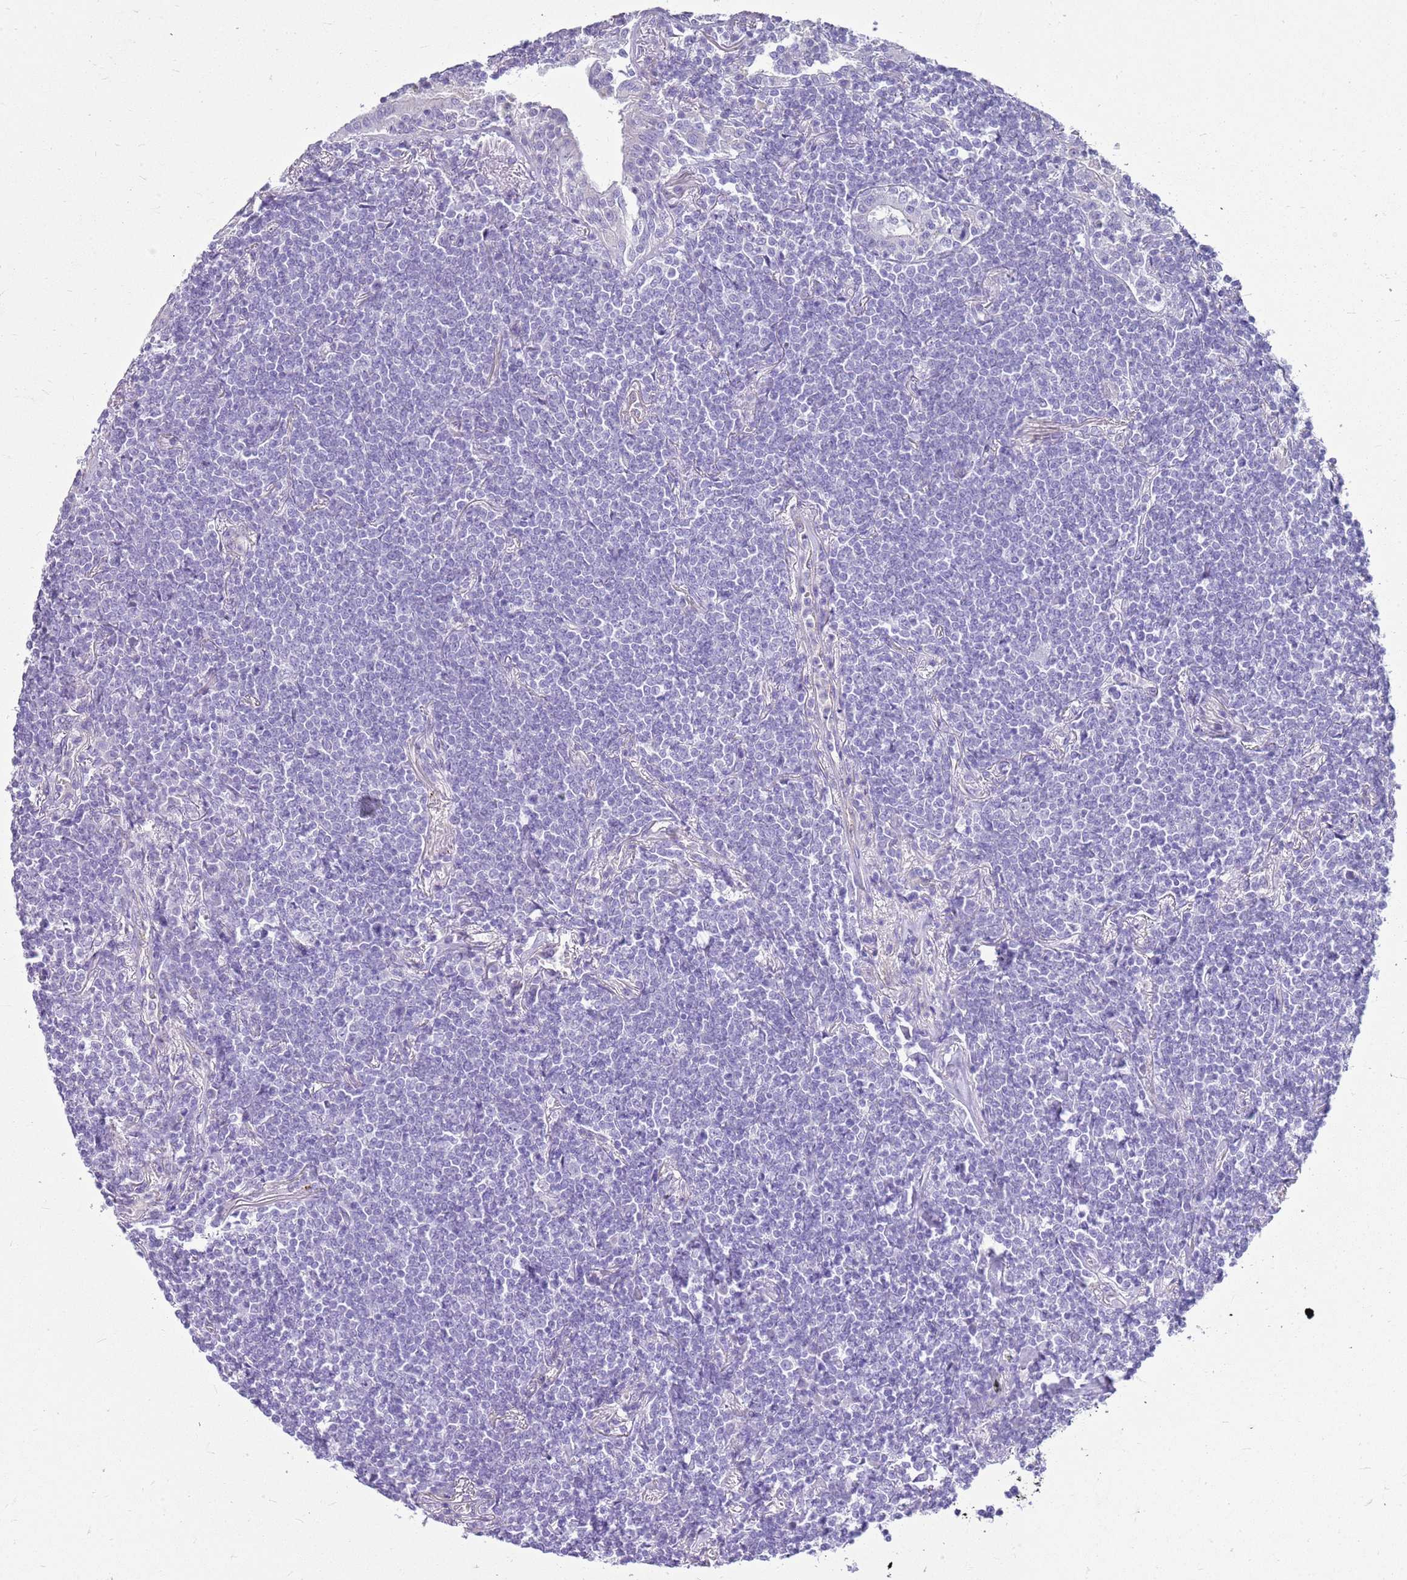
{"staining": {"intensity": "negative", "quantity": "none", "location": "none"}, "tissue": "lymphoma", "cell_type": "Tumor cells", "image_type": "cancer", "snomed": [{"axis": "morphology", "description": "Malignant lymphoma, non-Hodgkin's type, Low grade"}, {"axis": "topography", "description": "Lung"}], "caption": "DAB immunohistochemical staining of human low-grade malignant lymphoma, non-Hodgkin's type exhibits no significant expression in tumor cells.", "gene": "SULT1E1", "patient": {"sex": "female", "age": 71}}